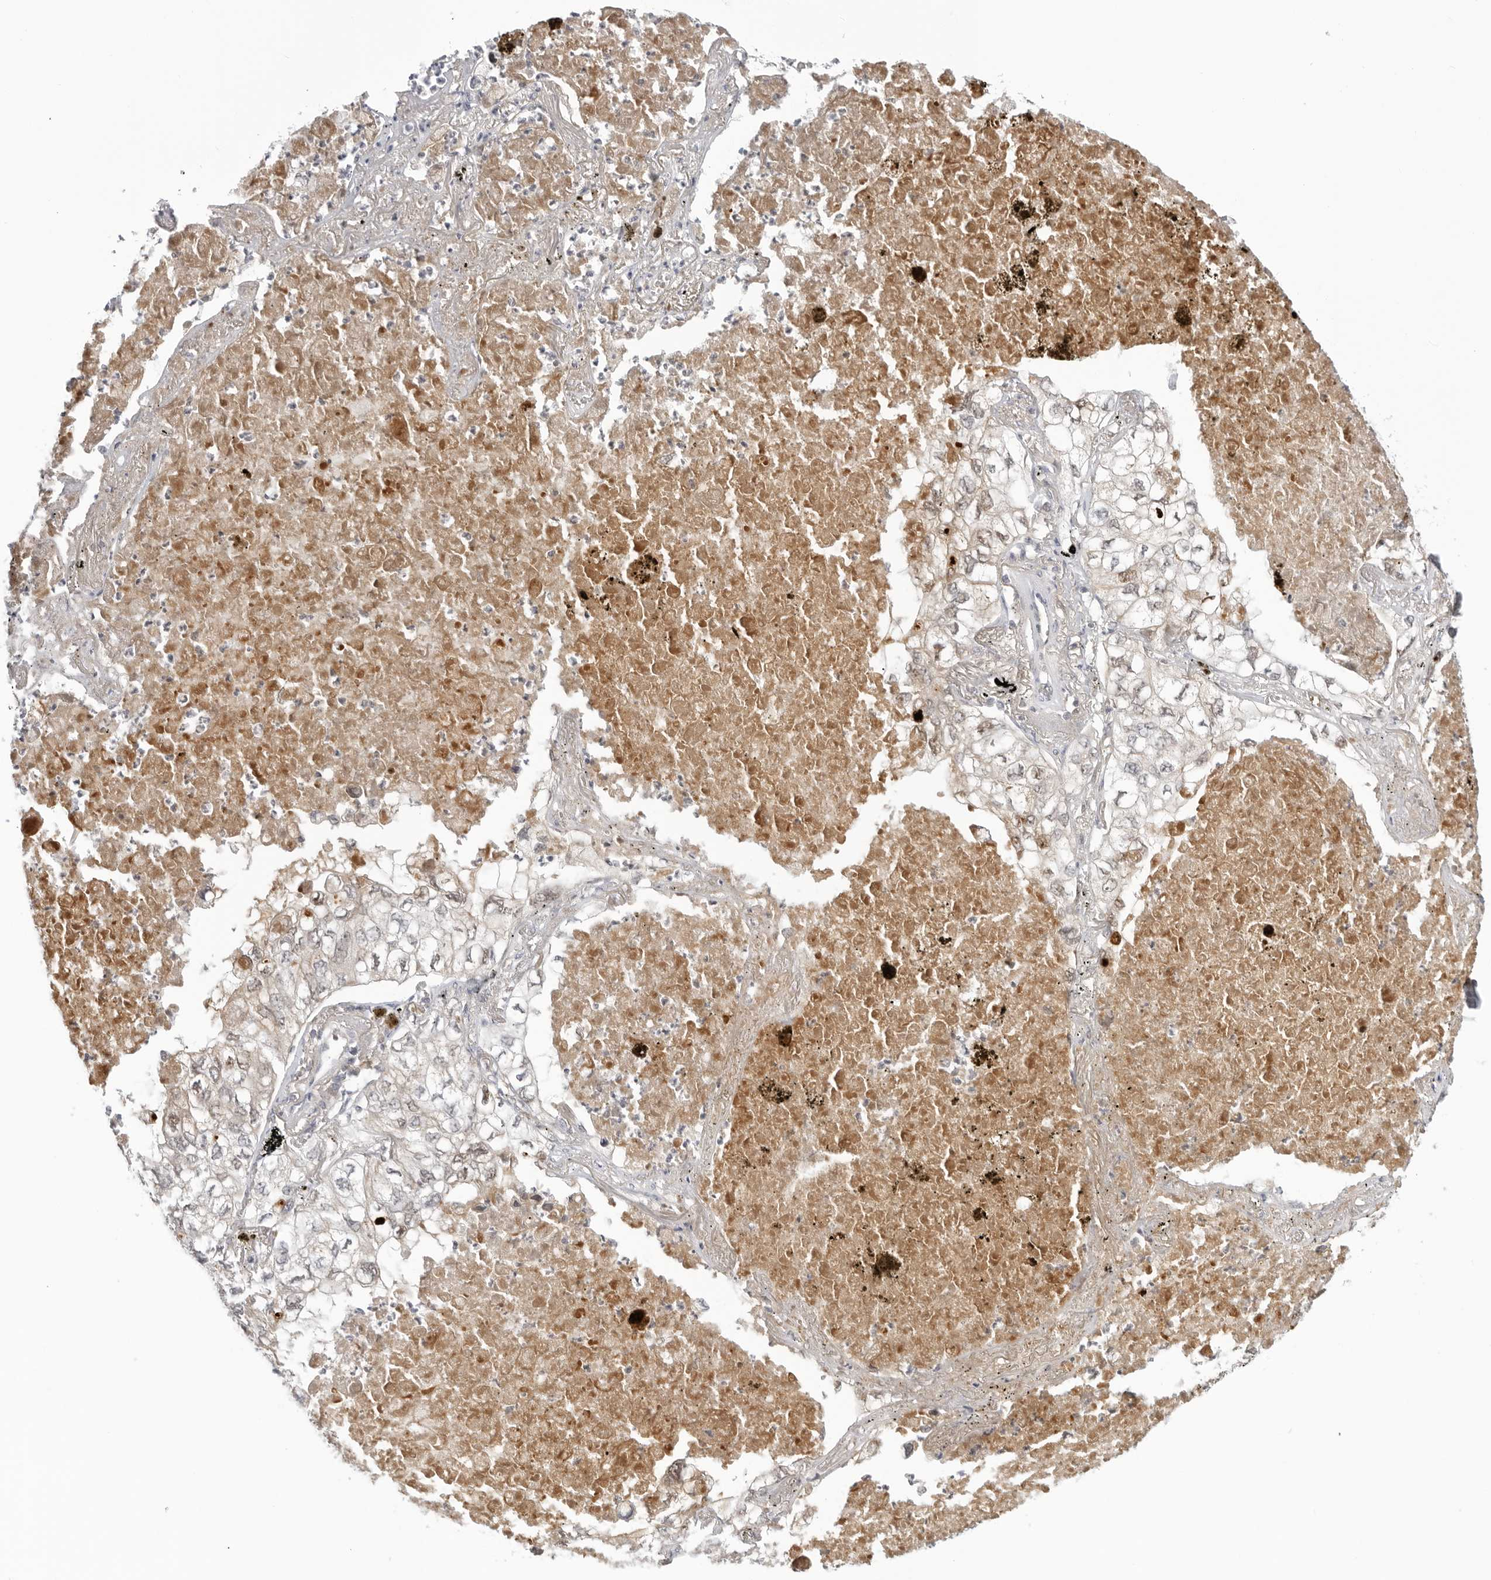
{"staining": {"intensity": "weak", "quantity": "<25%", "location": "cytoplasmic/membranous"}, "tissue": "lung cancer", "cell_type": "Tumor cells", "image_type": "cancer", "snomed": [{"axis": "morphology", "description": "Adenocarcinoma, NOS"}, {"axis": "topography", "description": "Lung"}], "caption": "Lung cancer was stained to show a protein in brown. There is no significant positivity in tumor cells.", "gene": "SUGCT", "patient": {"sex": "male", "age": 65}}